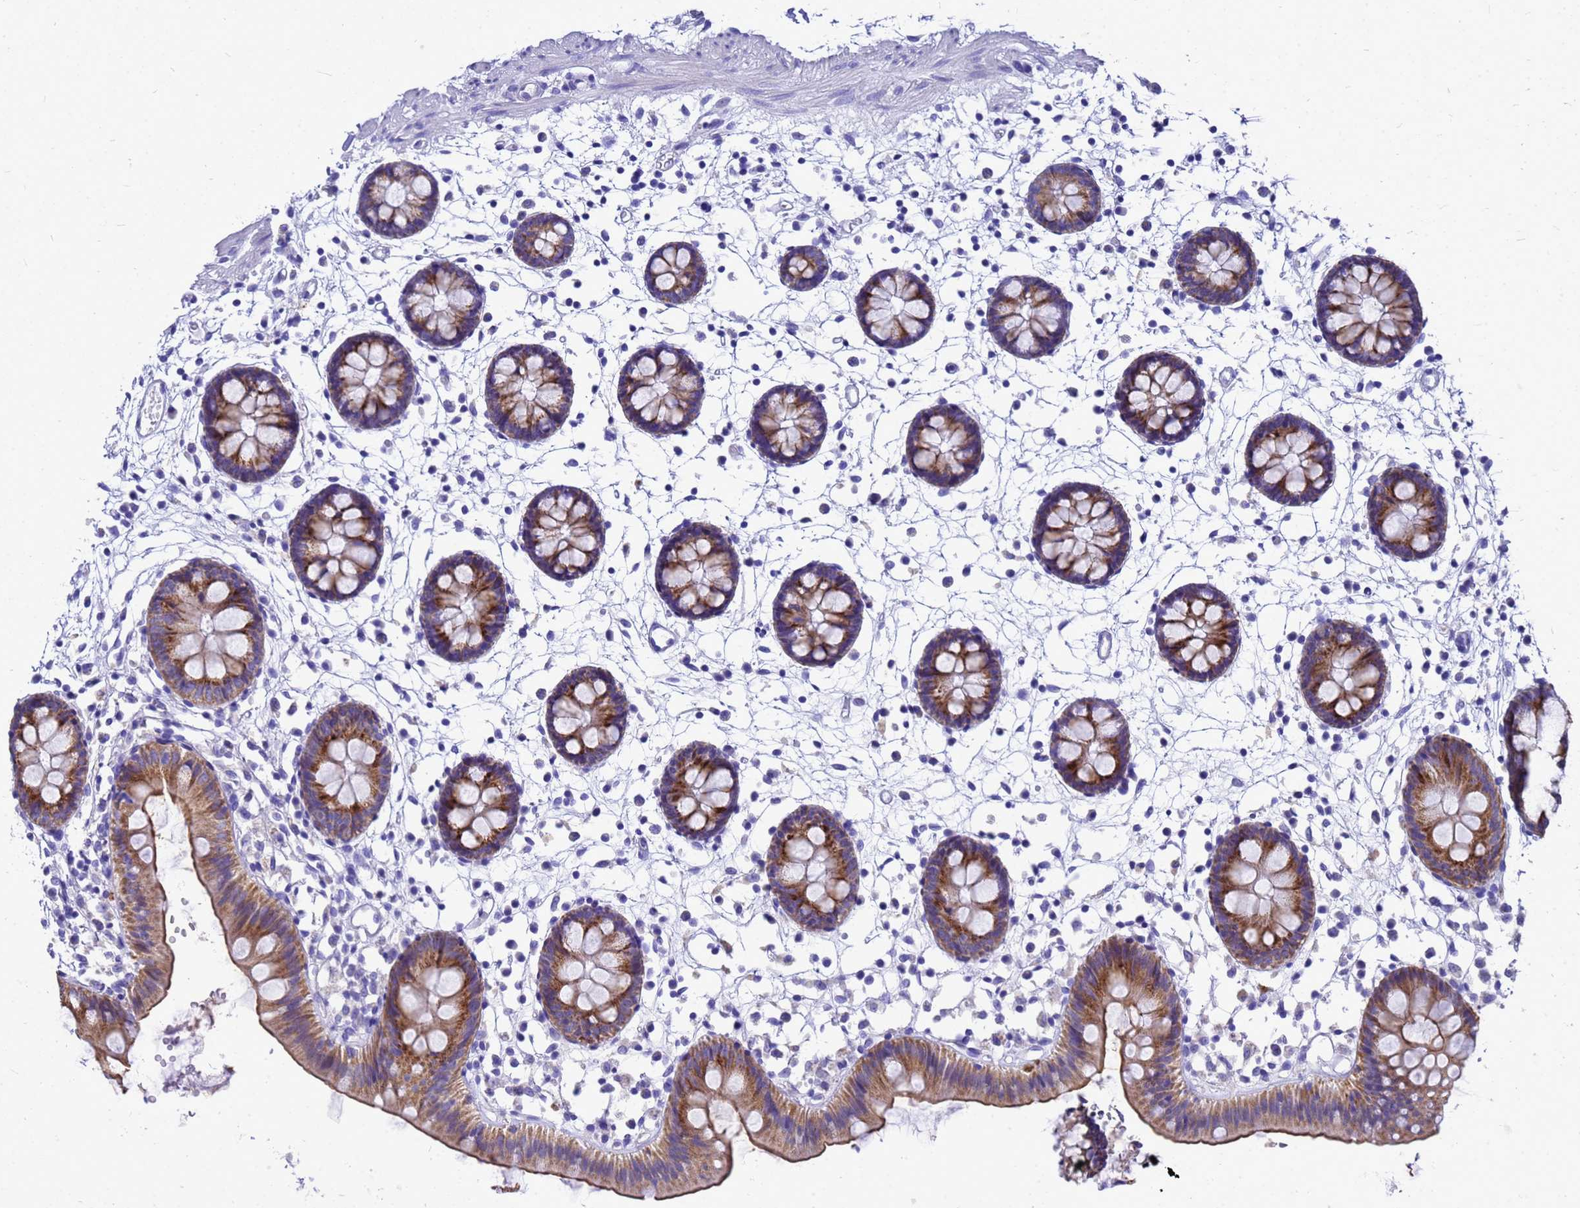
{"staining": {"intensity": "negative", "quantity": "none", "location": "none"}, "tissue": "colon", "cell_type": "Endothelial cells", "image_type": "normal", "snomed": [{"axis": "morphology", "description": "Normal tissue, NOS"}, {"axis": "topography", "description": "Colon"}], "caption": "A histopathology image of colon stained for a protein displays no brown staining in endothelial cells. Nuclei are stained in blue.", "gene": "OR52E2", "patient": {"sex": "male", "age": 56}}